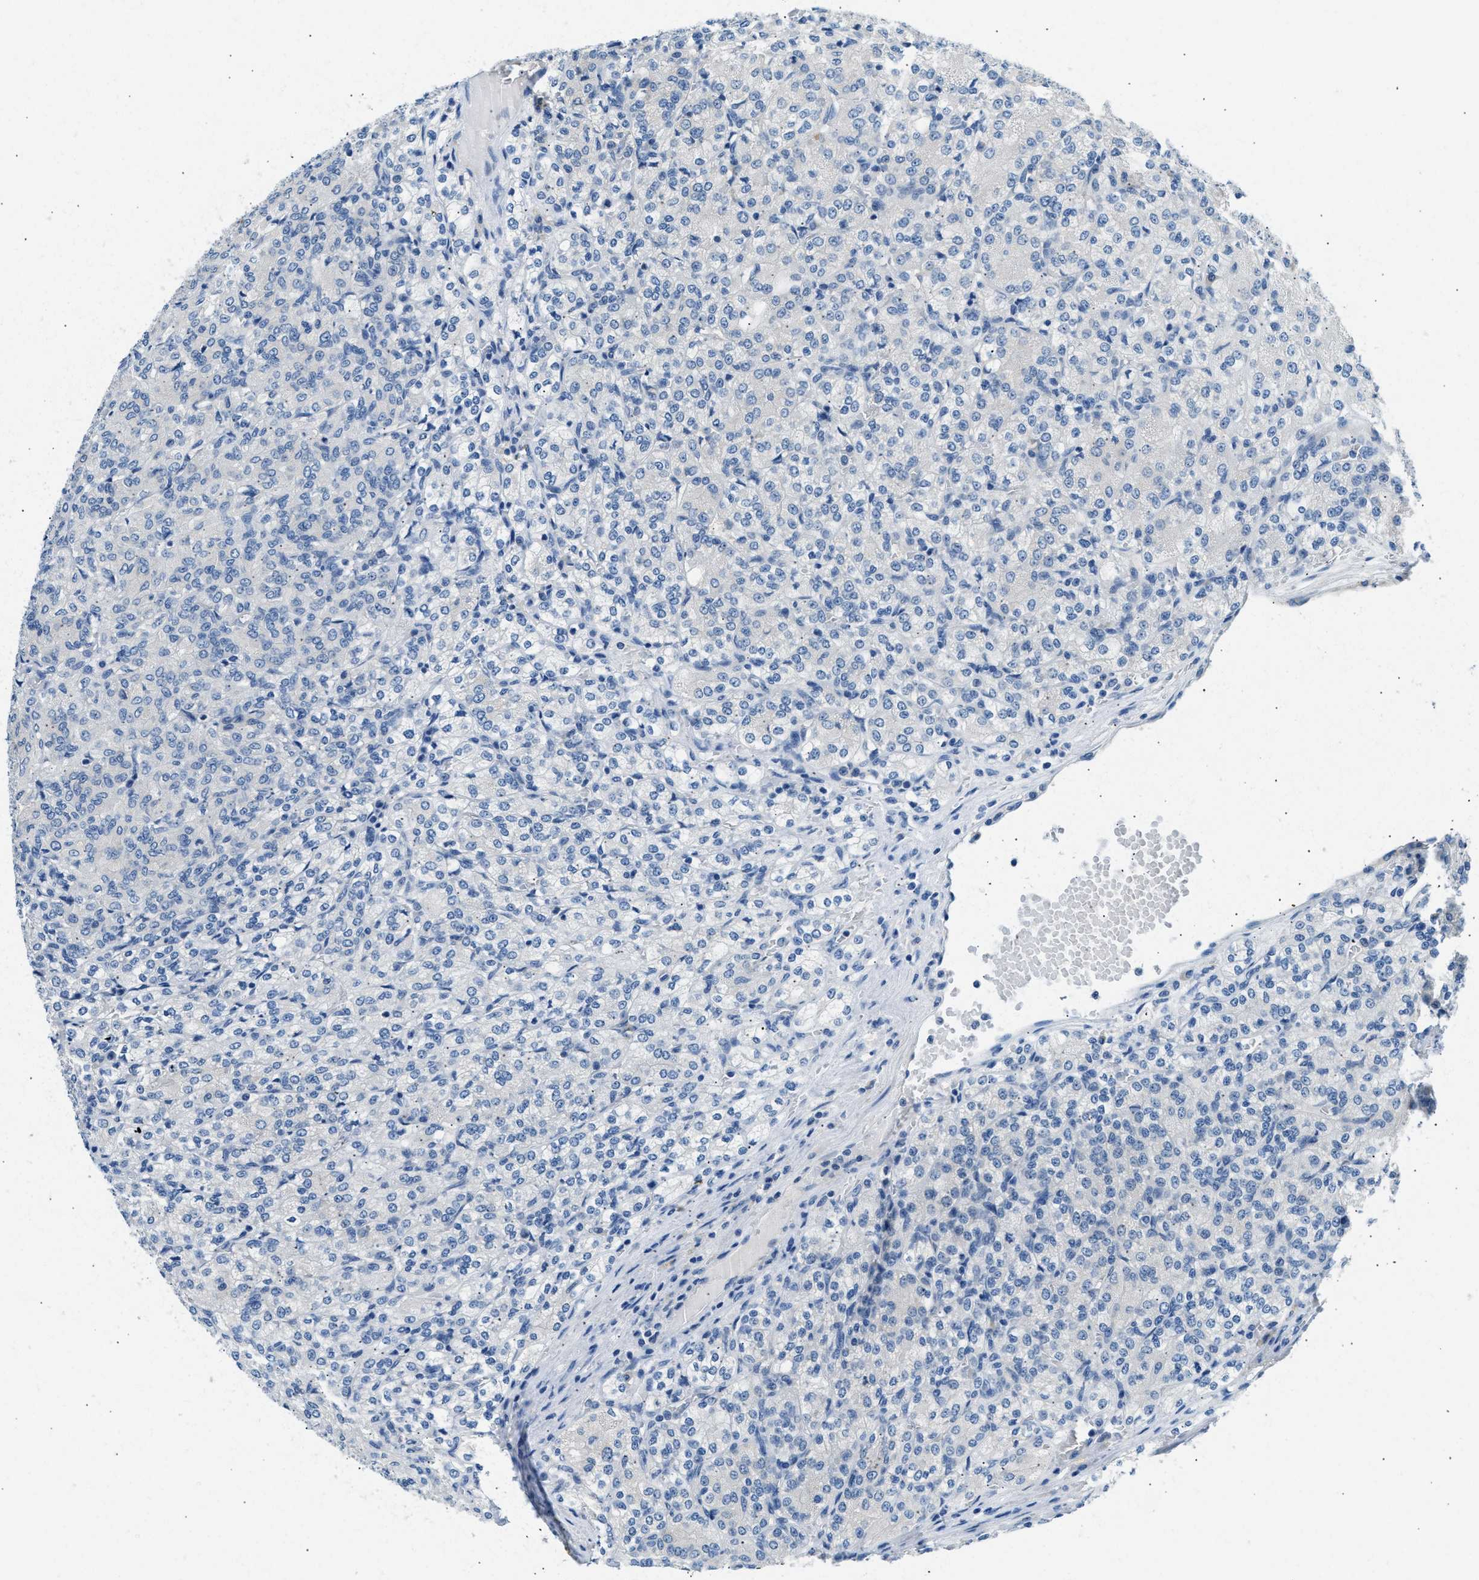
{"staining": {"intensity": "negative", "quantity": "none", "location": "none"}, "tissue": "renal cancer", "cell_type": "Tumor cells", "image_type": "cancer", "snomed": [{"axis": "morphology", "description": "Adenocarcinoma, NOS"}, {"axis": "topography", "description": "Kidney"}], "caption": "The immunohistochemistry image has no significant expression in tumor cells of adenocarcinoma (renal) tissue. The staining was performed using DAB to visualize the protein expression in brown, while the nuclei were stained in blue with hematoxylin (Magnification: 20x).", "gene": "CLDN18", "patient": {"sex": "male", "age": 77}}